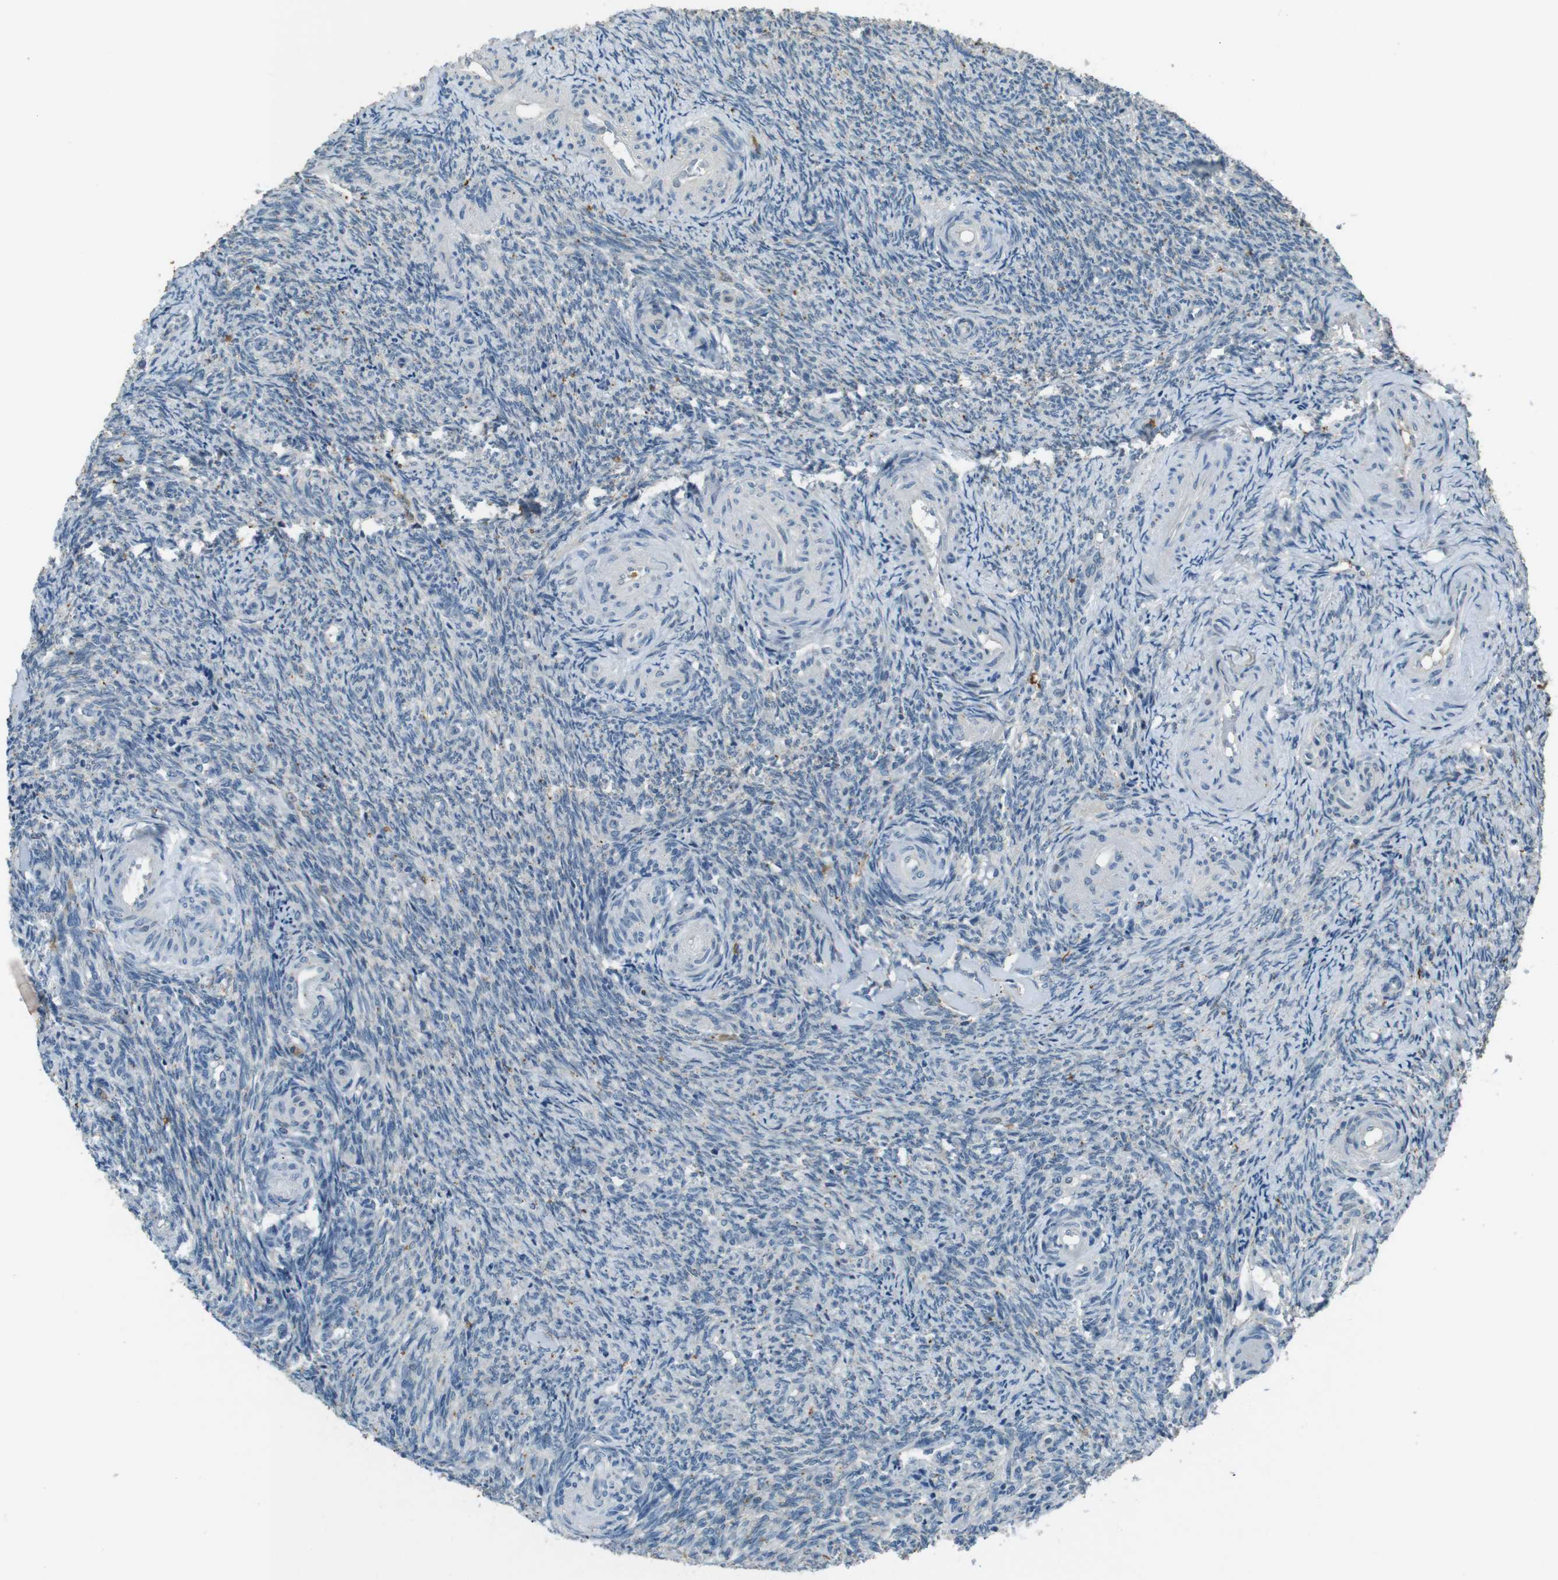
{"staining": {"intensity": "negative", "quantity": "none", "location": "none"}, "tissue": "ovary", "cell_type": "Ovarian stroma cells", "image_type": "normal", "snomed": [{"axis": "morphology", "description": "Normal tissue, NOS"}, {"axis": "topography", "description": "Ovary"}], "caption": "High magnification brightfield microscopy of normal ovary stained with DAB (brown) and counterstained with hematoxylin (blue): ovarian stroma cells show no significant positivity. The staining was performed using DAB to visualize the protein expression in brown, while the nuclei were stained in blue with hematoxylin (Magnification: 20x).", "gene": "MAGI2", "patient": {"sex": "female", "age": 41}}